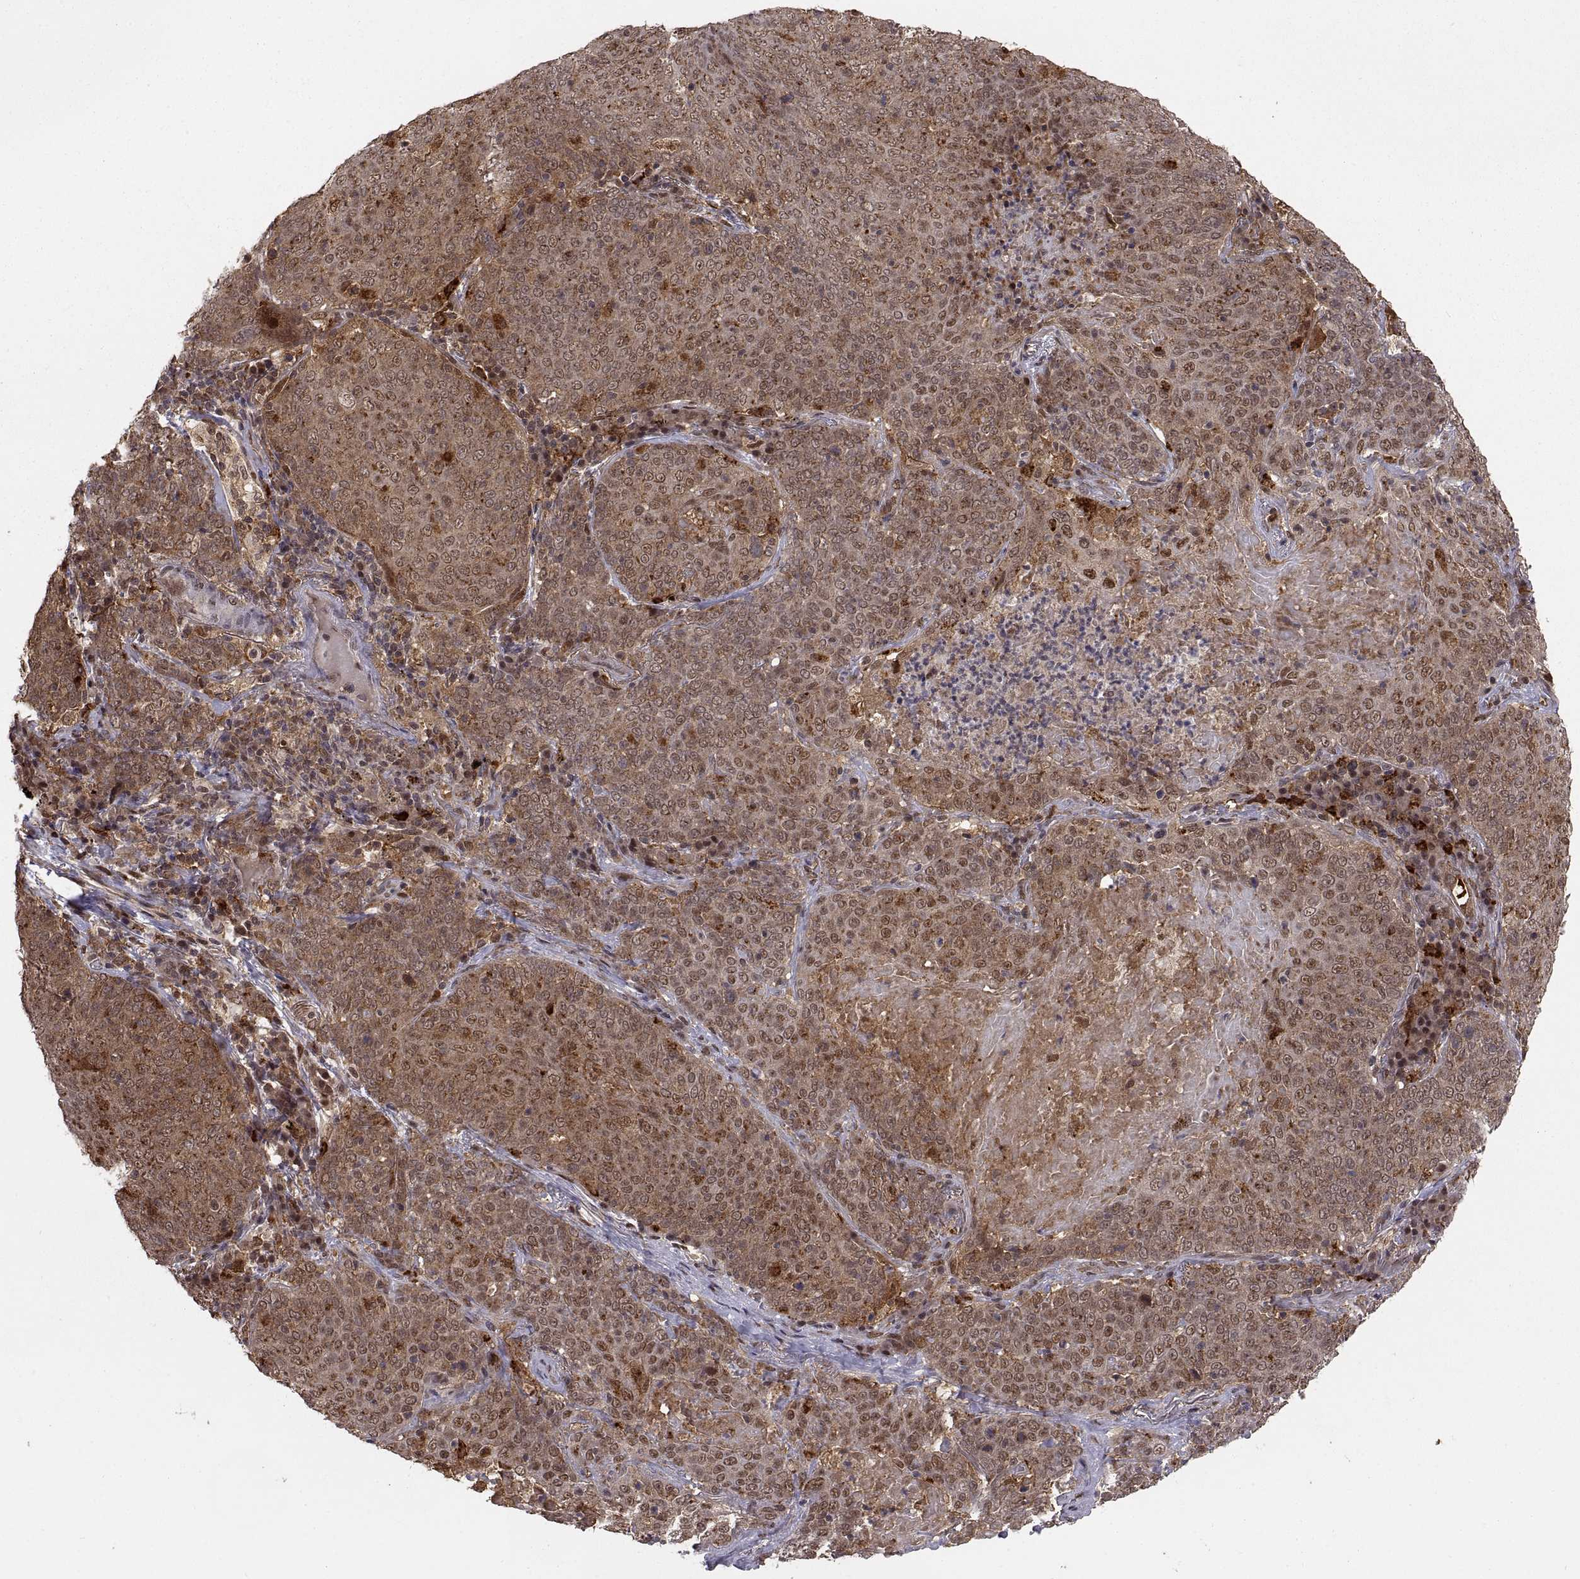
{"staining": {"intensity": "moderate", "quantity": ">75%", "location": "cytoplasmic/membranous"}, "tissue": "lung cancer", "cell_type": "Tumor cells", "image_type": "cancer", "snomed": [{"axis": "morphology", "description": "Squamous cell carcinoma, NOS"}, {"axis": "topography", "description": "Lung"}], "caption": "Protein analysis of squamous cell carcinoma (lung) tissue reveals moderate cytoplasmic/membranous staining in about >75% of tumor cells. The staining was performed using DAB to visualize the protein expression in brown, while the nuclei were stained in blue with hematoxylin (Magnification: 20x).", "gene": "PSMC2", "patient": {"sex": "male", "age": 82}}